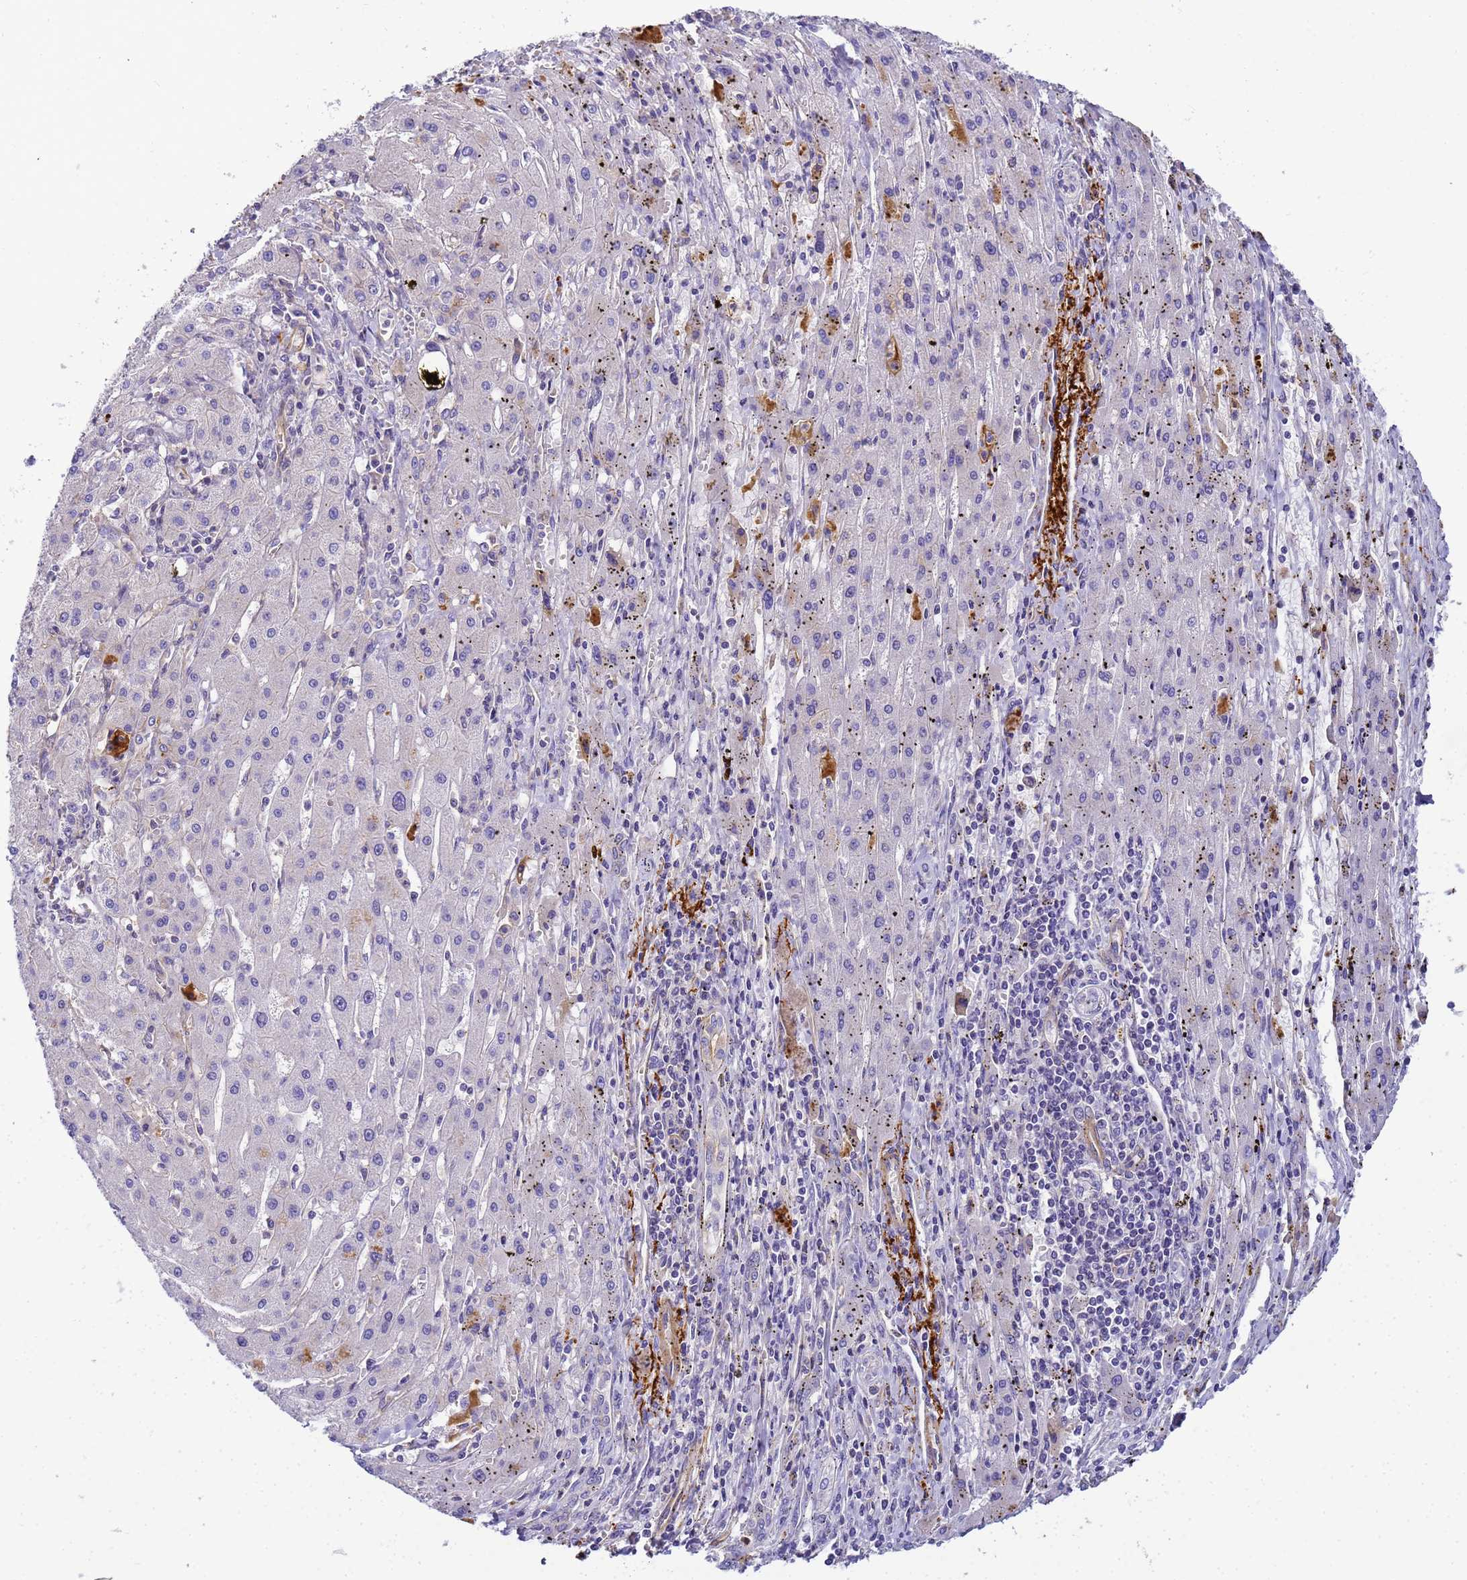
{"staining": {"intensity": "negative", "quantity": "none", "location": "none"}, "tissue": "liver cancer", "cell_type": "Tumor cells", "image_type": "cancer", "snomed": [{"axis": "morphology", "description": "Carcinoma, Hepatocellular, NOS"}, {"axis": "topography", "description": "Liver"}], "caption": "Histopathology image shows no significant protein positivity in tumor cells of liver cancer (hepatocellular carcinoma).", "gene": "MYL12A", "patient": {"sex": "male", "age": 72}}